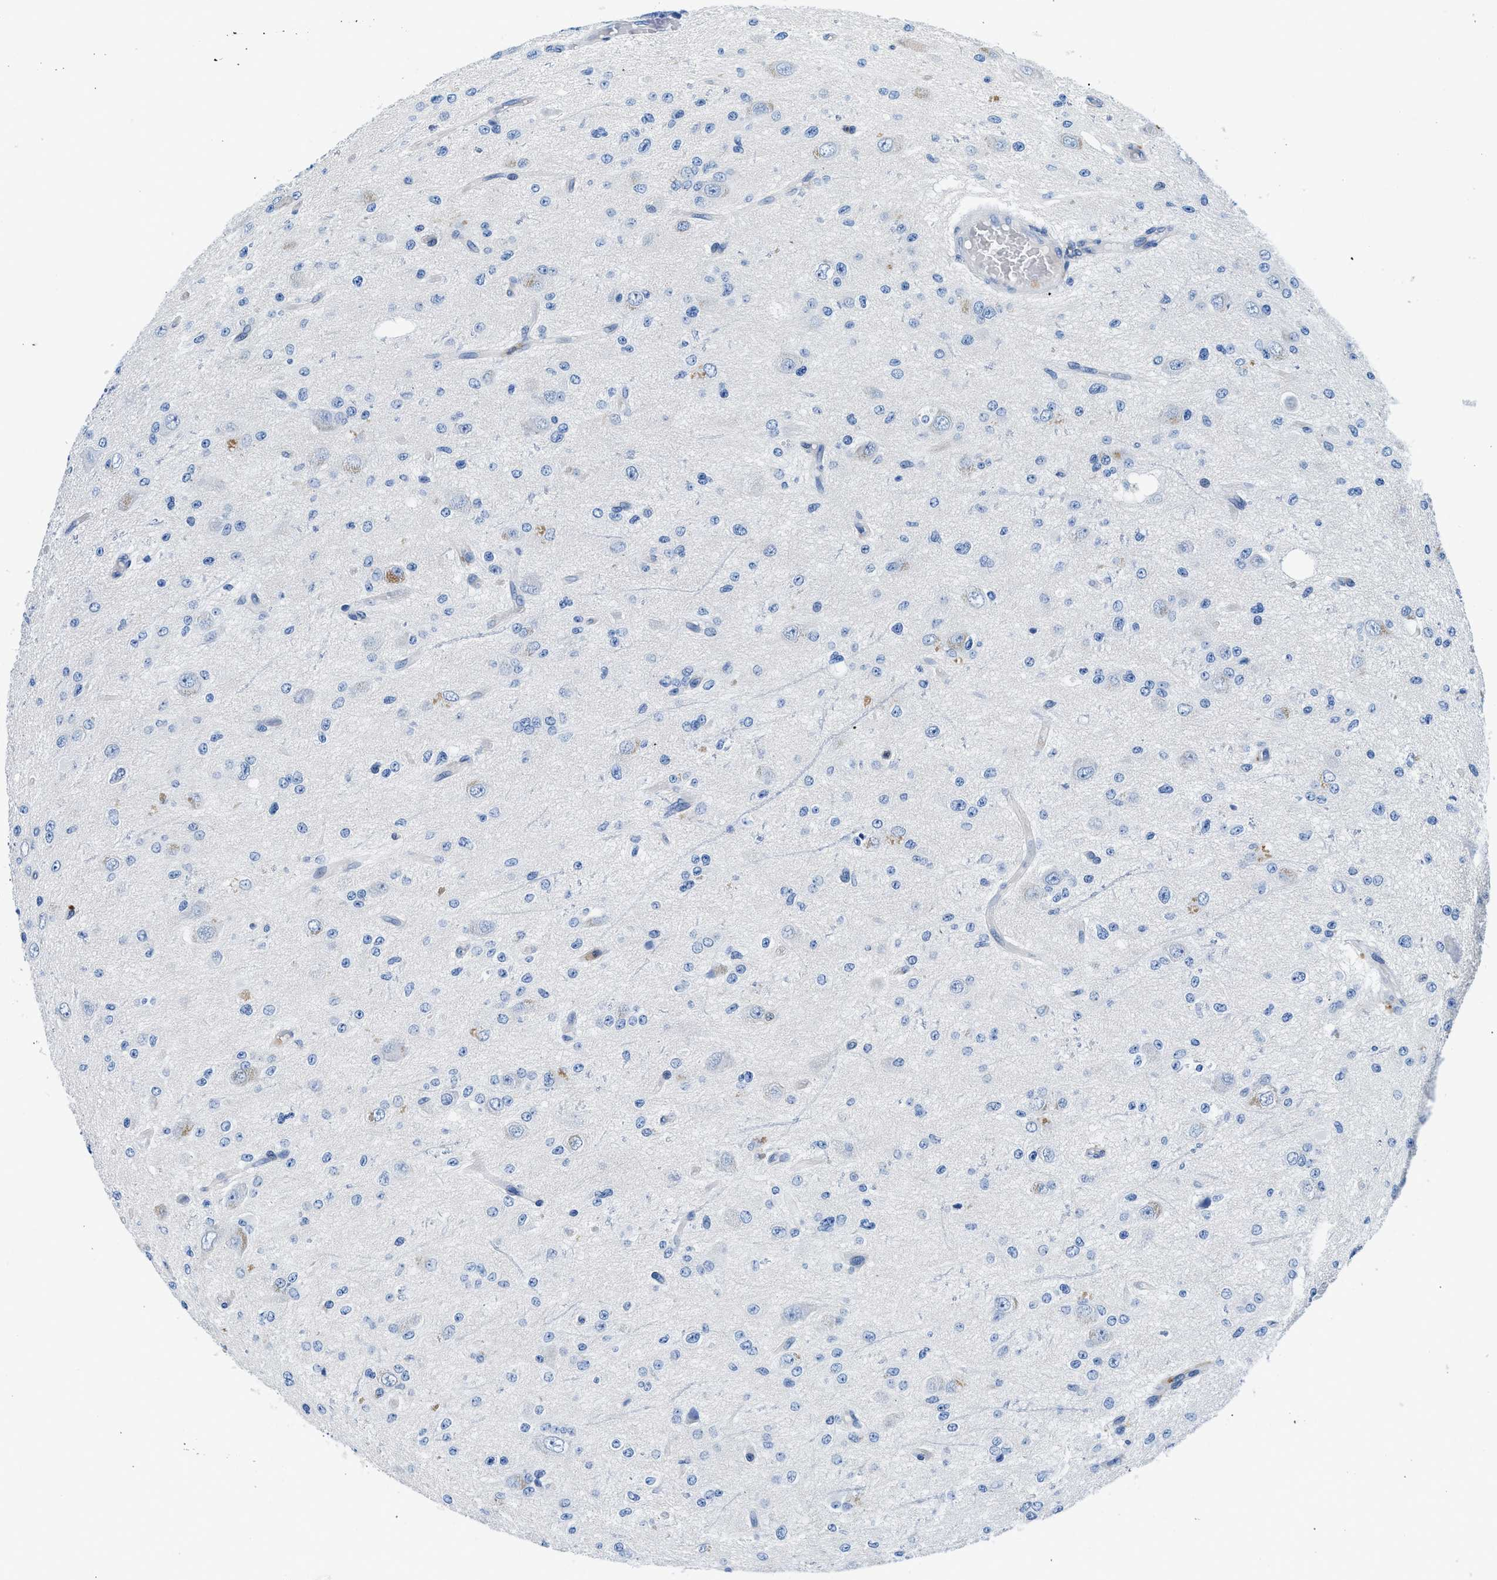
{"staining": {"intensity": "negative", "quantity": "none", "location": "none"}, "tissue": "glioma", "cell_type": "Tumor cells", "image_type": "cancer", "snomed": [{"axis": "morphology", "description": "Glioma, malignant, High grade"}, {"axis": "topography", "description": "pancreas cauda"}], "caption": "The photomicrograph exhibits no staining of tumor cells in malignant glioma (high-grade).", "gene": "FADS6", "patient": {"sex": "male", "age": 60}}